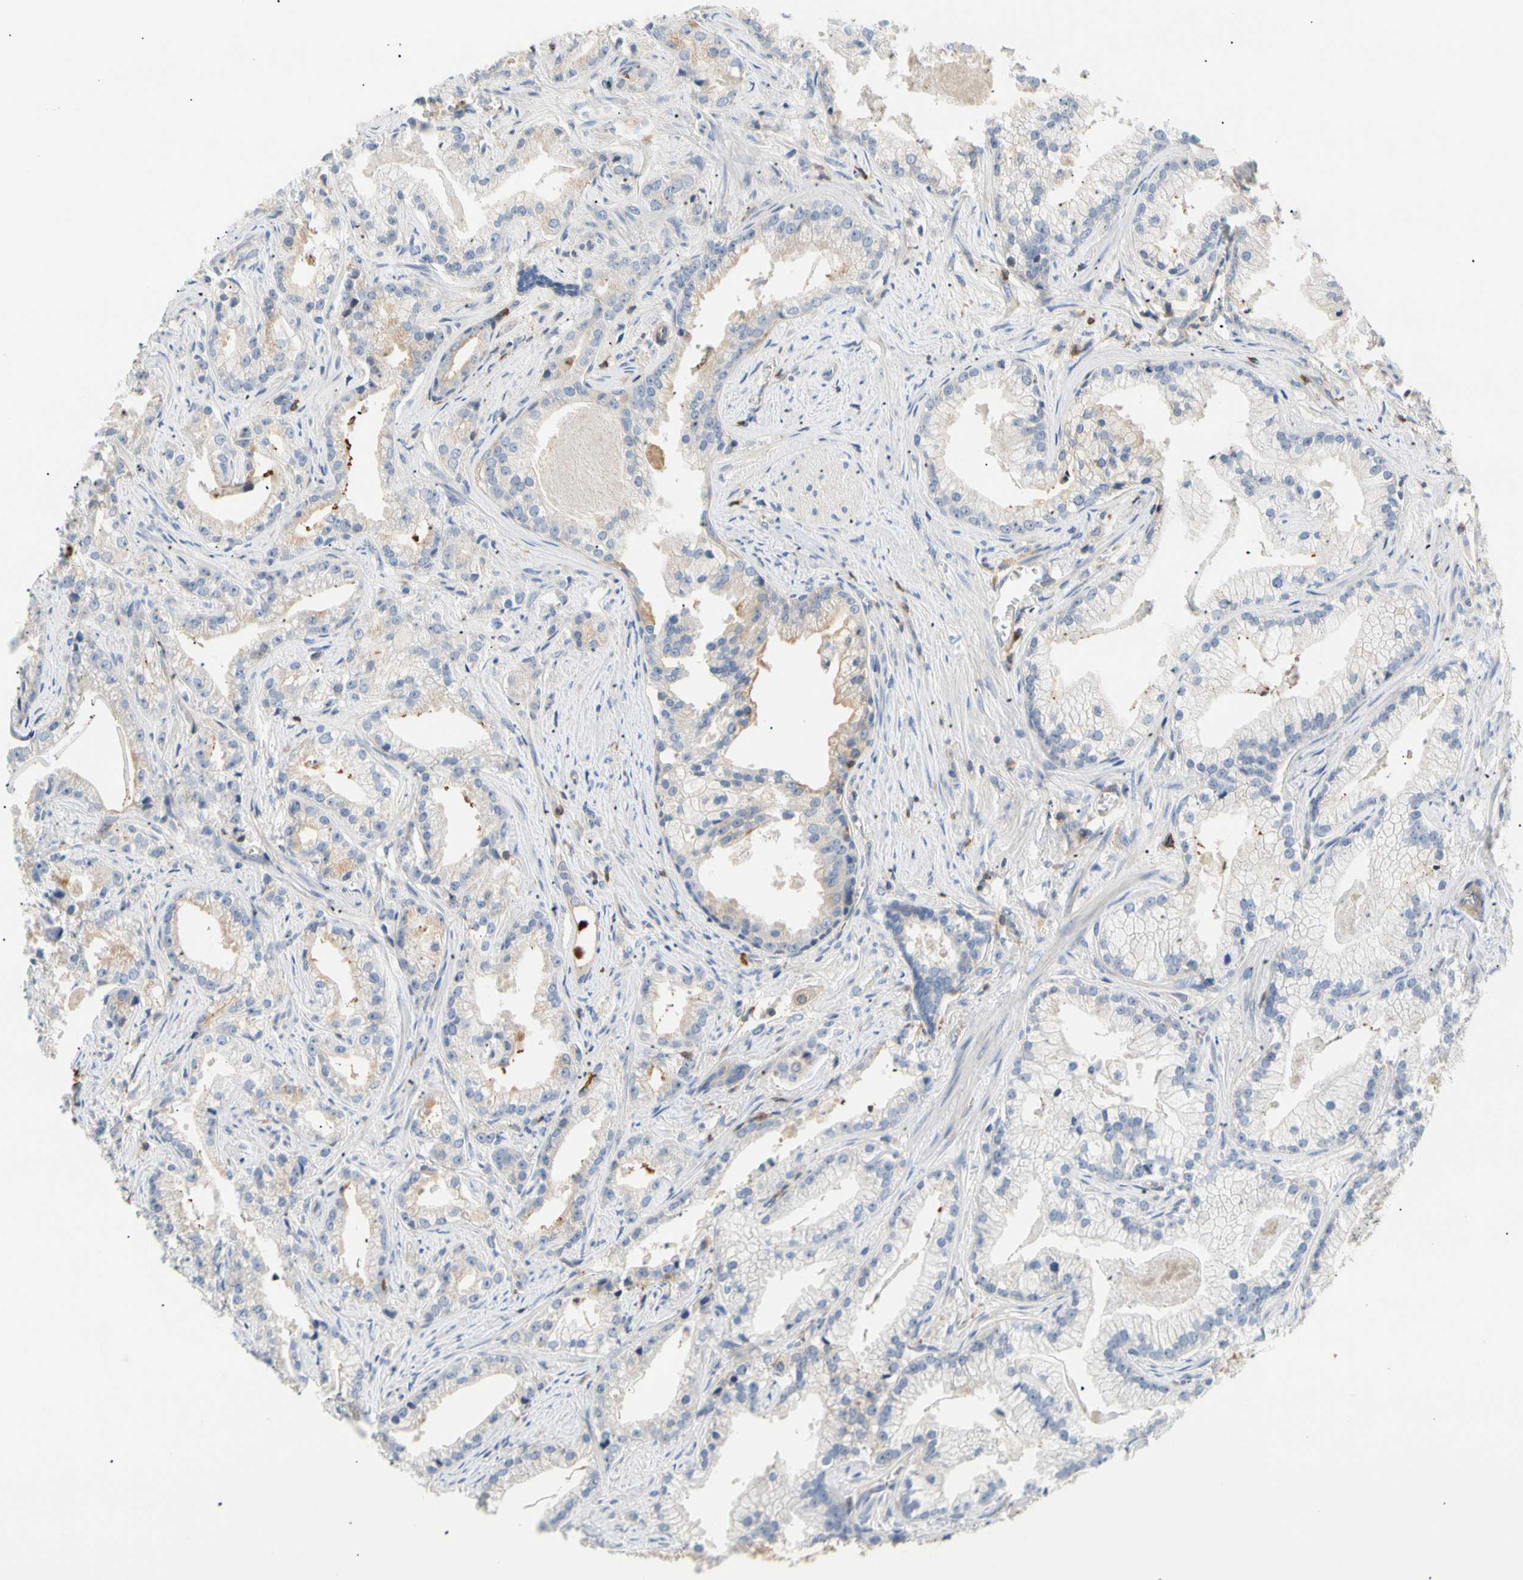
{"staining": {"intensity": "negative", "quantity": "none", "location": "none"}, "tissue": "prostate cancer", "cell_type": "Tumor cells", "image_type": "cancer", "snomed": [{"axis": "morphology", "description": "Adenocarcinoma, Low grade"}, {"axis": "topography", "description": "Prostate"}], "caption": "Adenocarcinoma (low-grade) (prostate) was stained to show a protein in brown. There is no significant staining in tumor cells. The staining was performed using DAB to visualize the protein expression in brown, while the nuclei were stained in blue with hematoxylin (Magnification: 20x).", "gene": "TNFRSF18", "patient": {"sex": "male", "age": 59}}